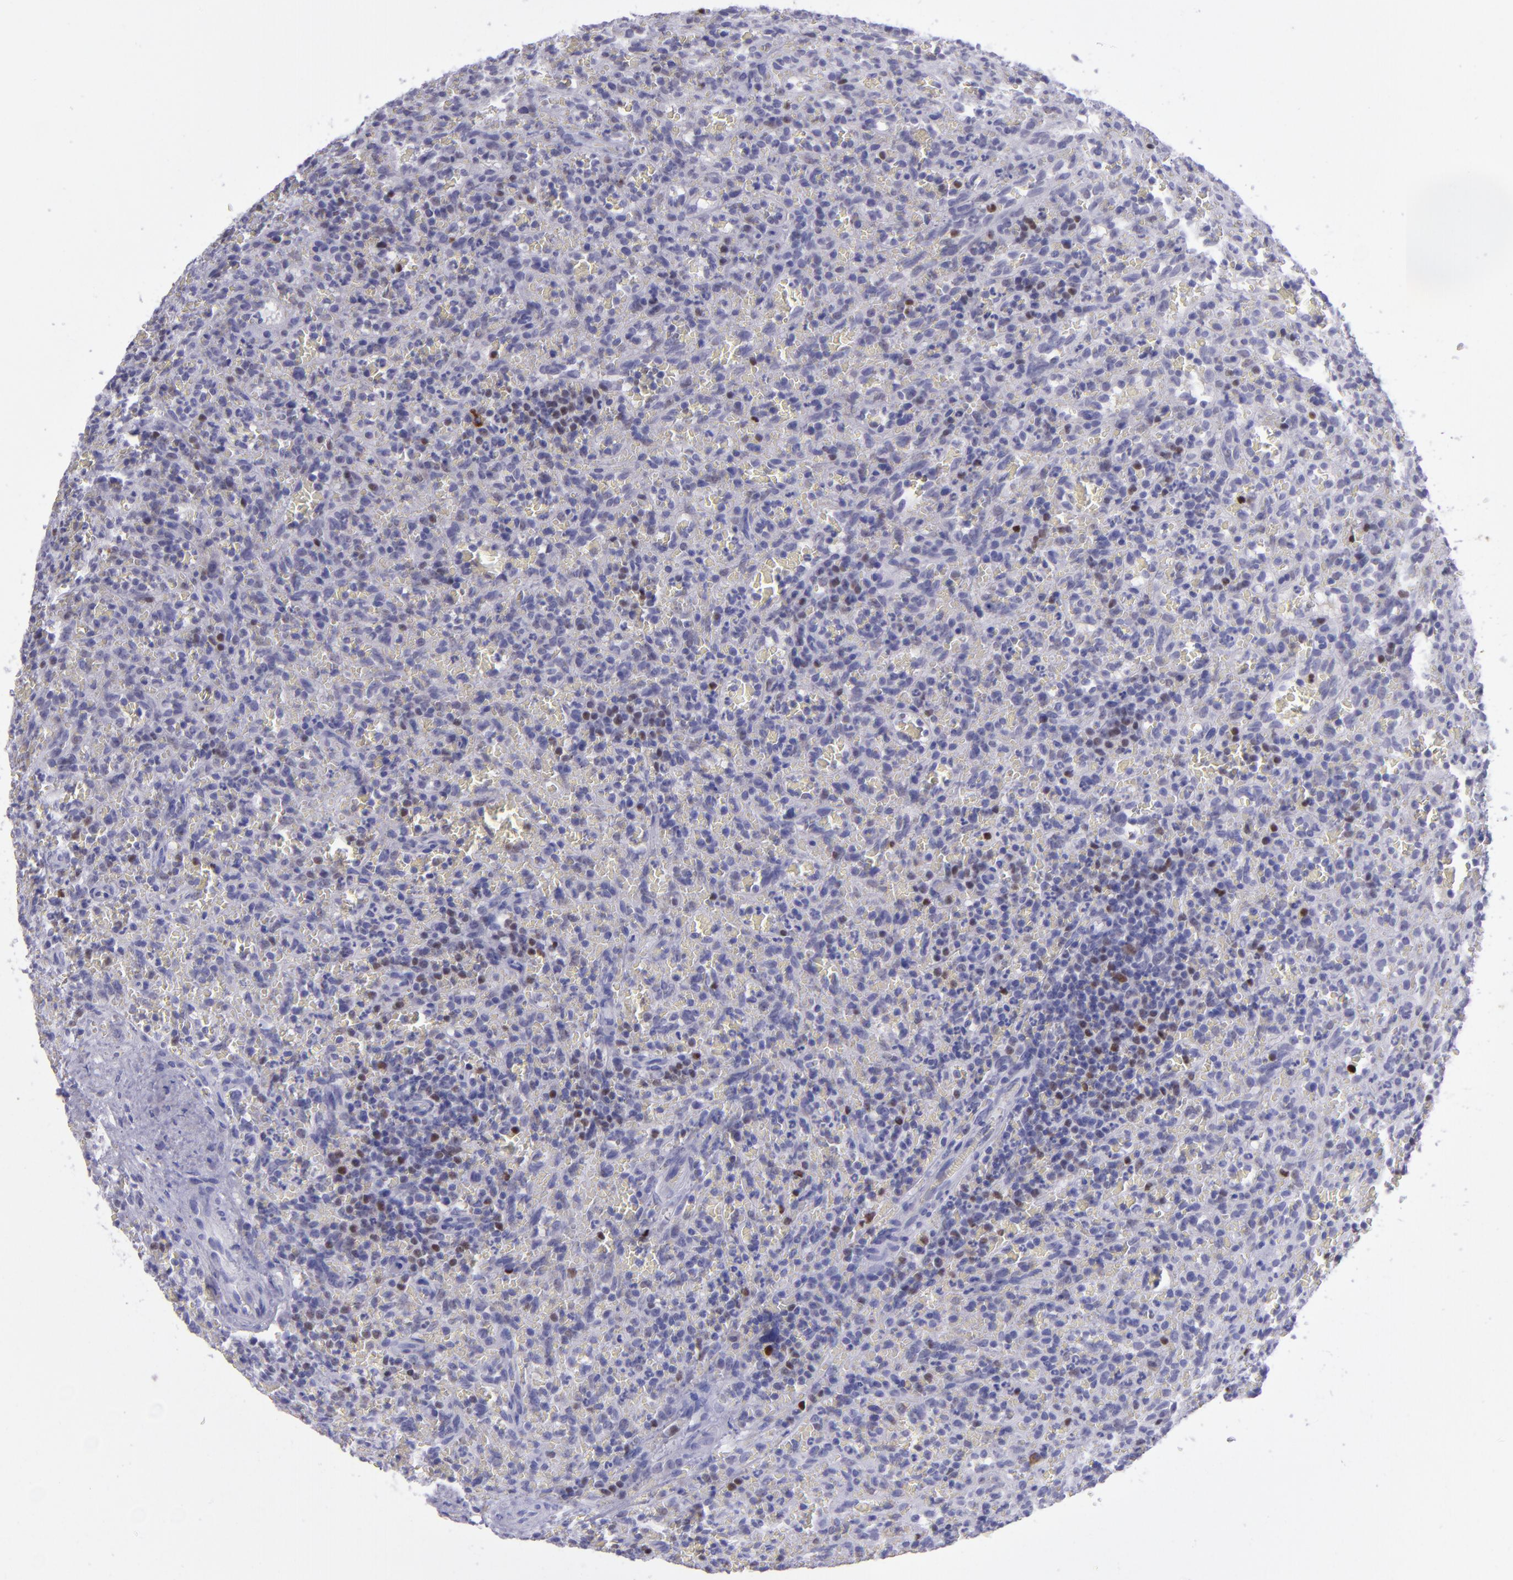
{"staining": {"intensity": "moderate", "quantity": "<25%", "location": "nuclear"}, "tissue": "lymphoma", "cell_type": "Tumor cells", "image_type": "cancer", "snomed": [{"axis": "morphology", "description": "Malignant lymphoma, non-Hodgkin's type, Low grade"}, {"axis": "topography", "description": "Spleen"}], "caption": "A high-resolution photomicrograph shows immunohistochemistry staining of lymphoma, which exhibits moderate nuclear positivity in approximately <25% of tumor cells.", "gene": "POU2F2", "patient": {"sex": "female", "age": 64}}